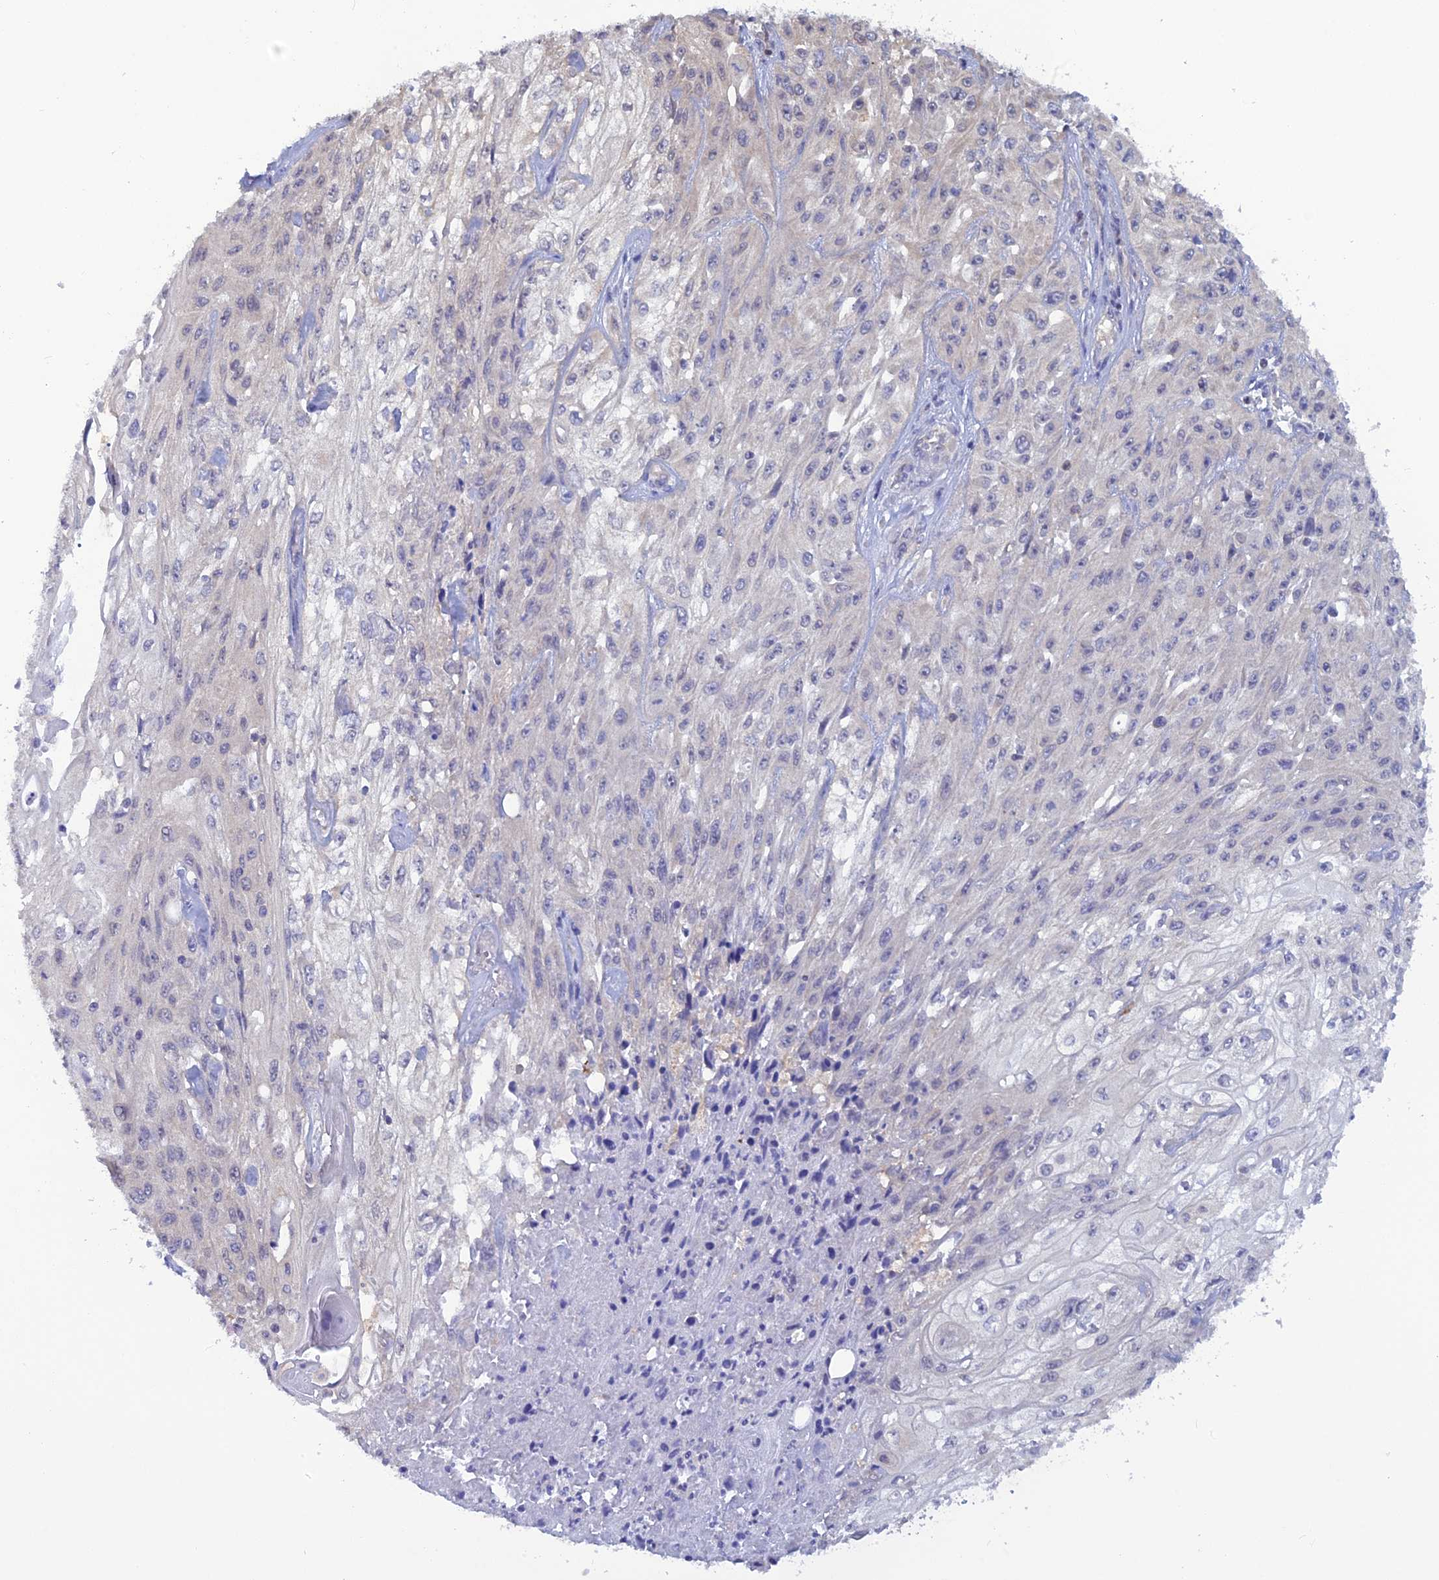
{"staining": {"intensity": "negative", "quantity": "none", "location": "none"}, "tissue": "skin cancer", "cell_type": "Tumor cells", "image_type": "cancer", "snomed": [{"axis": "morphology", "description": "Squamous cell carcinoma, NOS"}, {"axis": "morphology", "description": "Squamous cell carcinoma, metastatic, NOS"}, {"axis": "topography", "description": "Skin"}, {"axis": "topography", "description": "Lymph node"}], "caption": "High magnification brightfield microscopy of squamous cell carcinoma (skin) stained with DAB (3,3'-diaminobenzidine) (brown) and counterstained with hematoxylin (blue): tumor cells show no significant positivity. (DAB (3,3'-diaminobenzidine) IHC visualized using brightfield microscopy, high magnification).", "gene": "HINT1", "patient": {"sex": "male", "age": 75}}